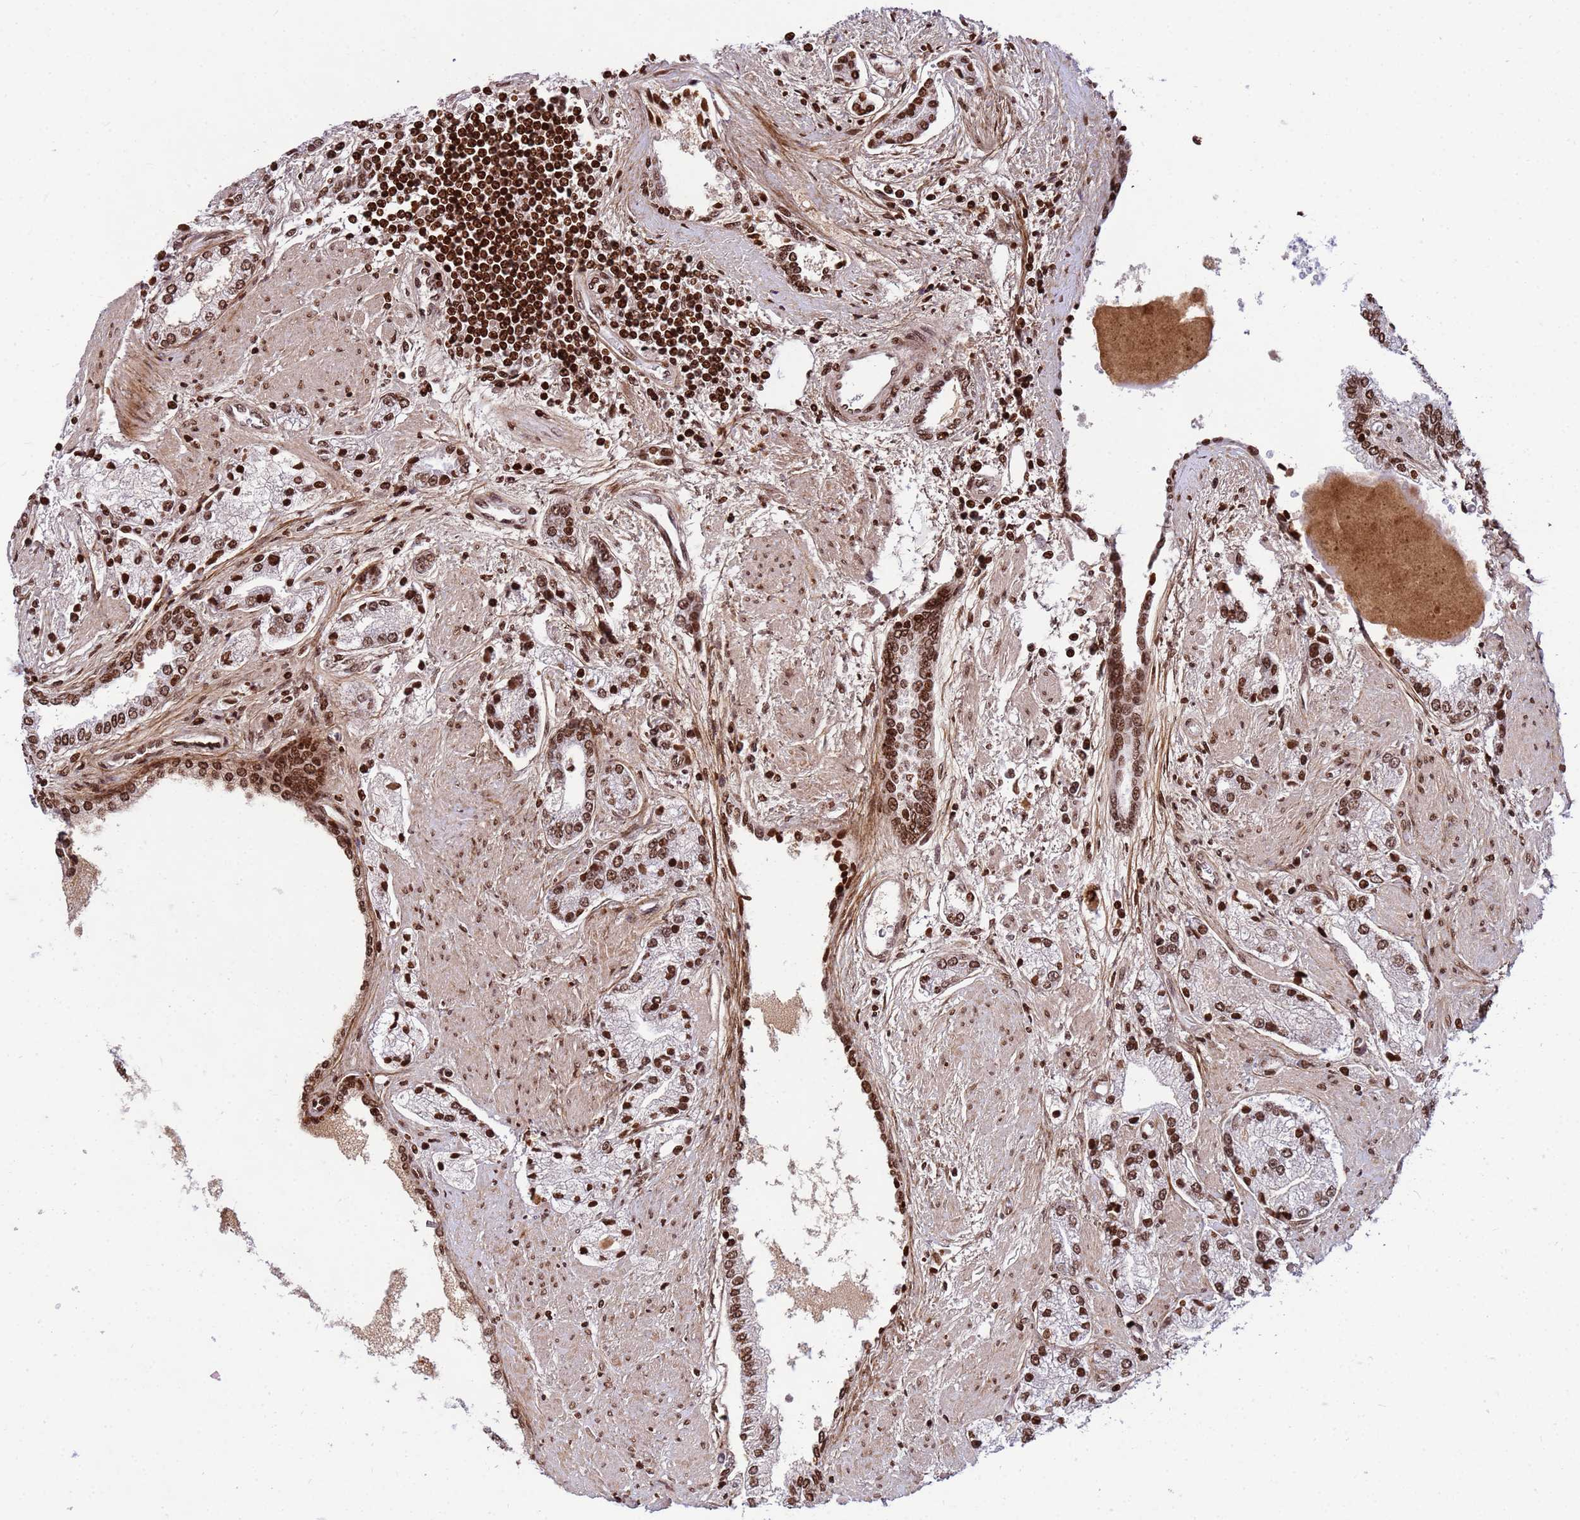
{"staining": {"intensity": "strong", "quantity": ">75%", "location": "nuclear"}, "tissue": "prostate cancer", "cell_type": "Tumor cells", "image_type": "cancer", "snomed": [{"axis": "morphology", "description": "Adenocarcinoma, High grade"}, {"axis": "topography", "description": "Prostate"}], "caption": "Strong nuclear positivity is seen in approximately >75% of tumor cells in prostate high-grade adenocarcinoma.", "gene": "H3-3B", "patient": {"sex": "male", "age": 67}}